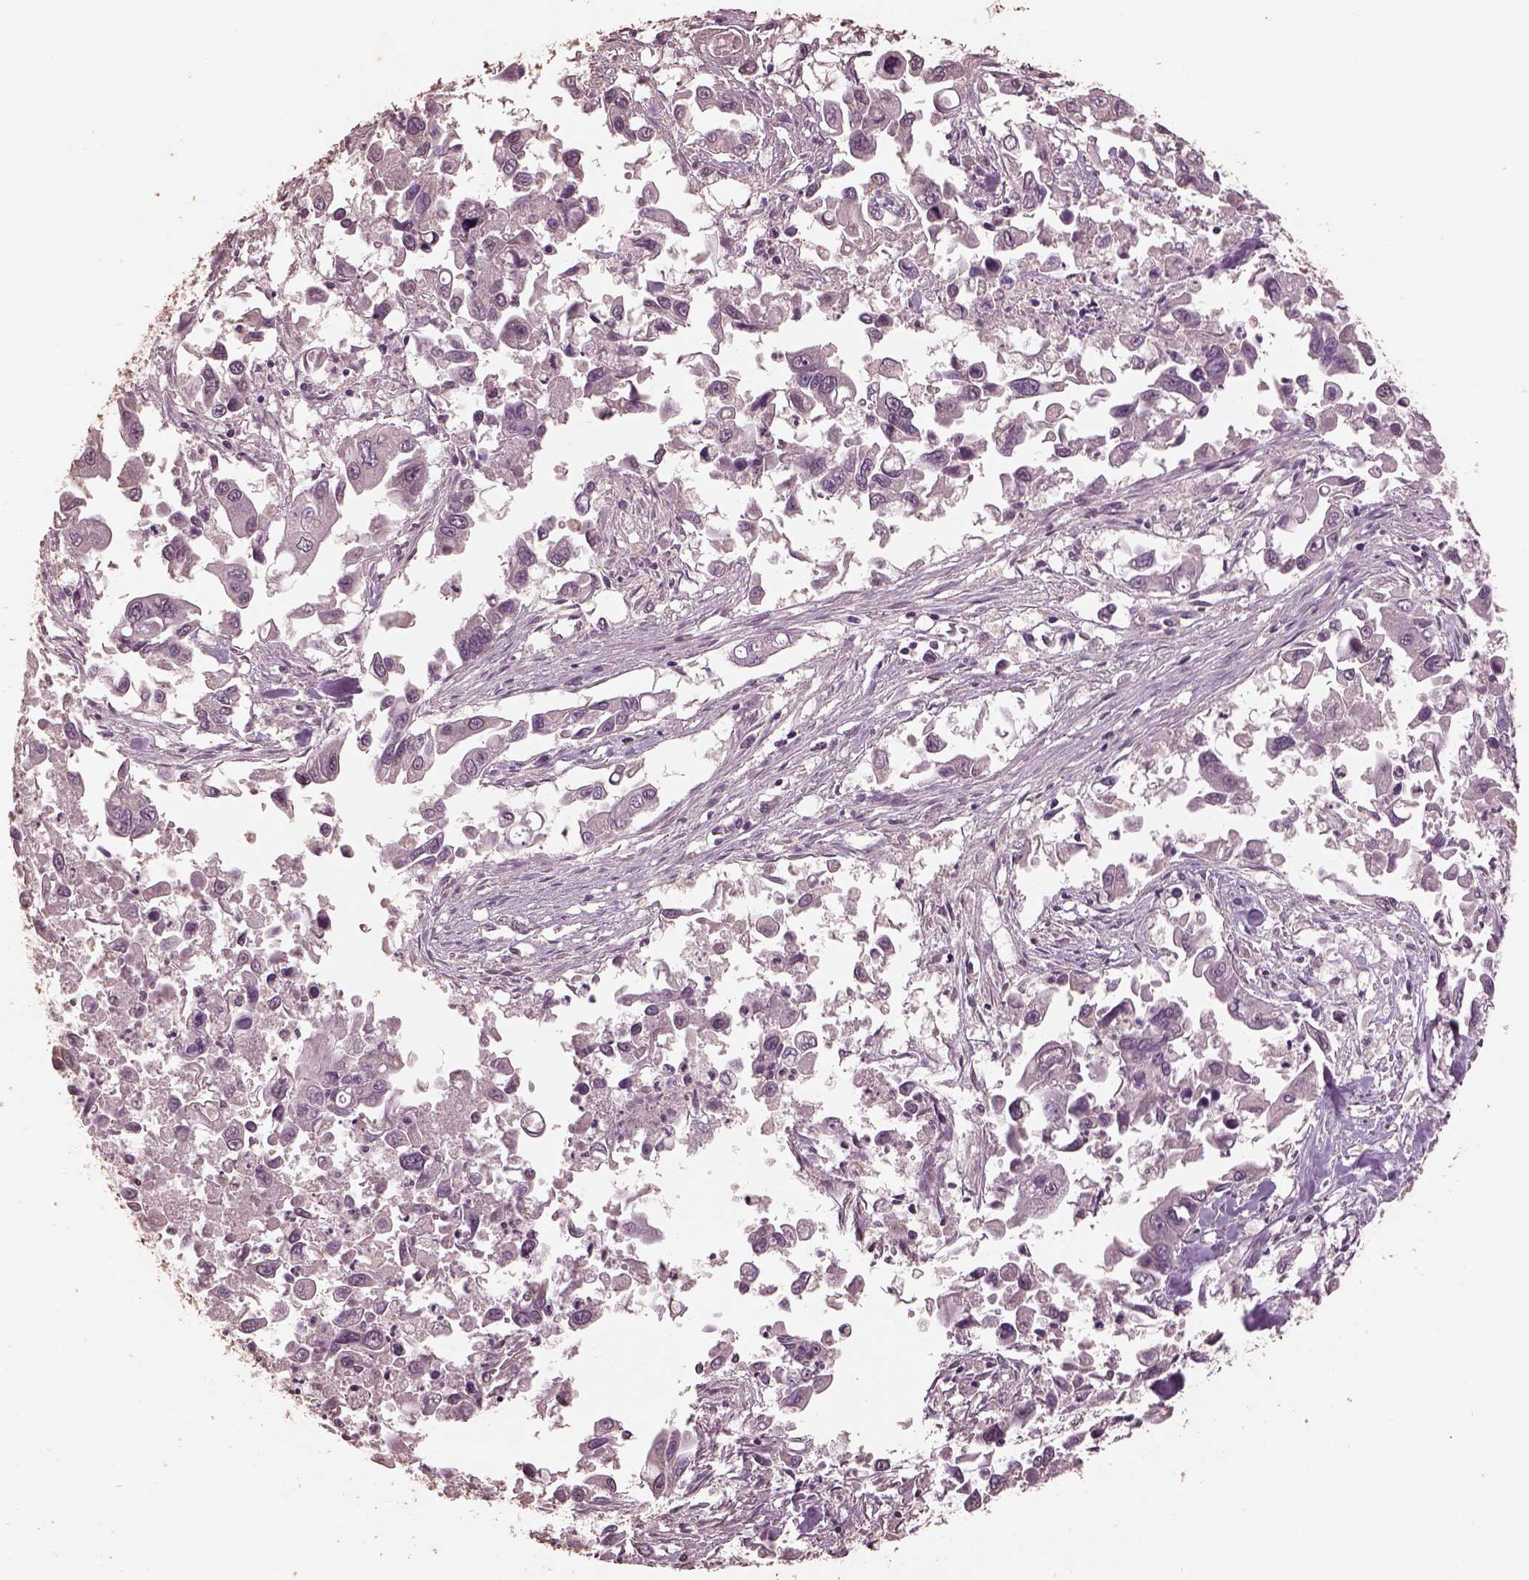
{"staining": {"intensity": "negative", "quantity": "none", "location": "none"}, "tissue": "pancreatic cancer", "cell_type": "Tumor cells", "image_type": "cancer", "snomed": [{"axis": "morphology", "description": "Adenocarcinoma, NOS"}, {"axis": "topography", "description": "Pancreas"}], "caption": "There is no significant positivity in tumor cells of pancreatic cancer.", "gene": "CPT1C", "patient": {"sex": "female", "age": 83}}